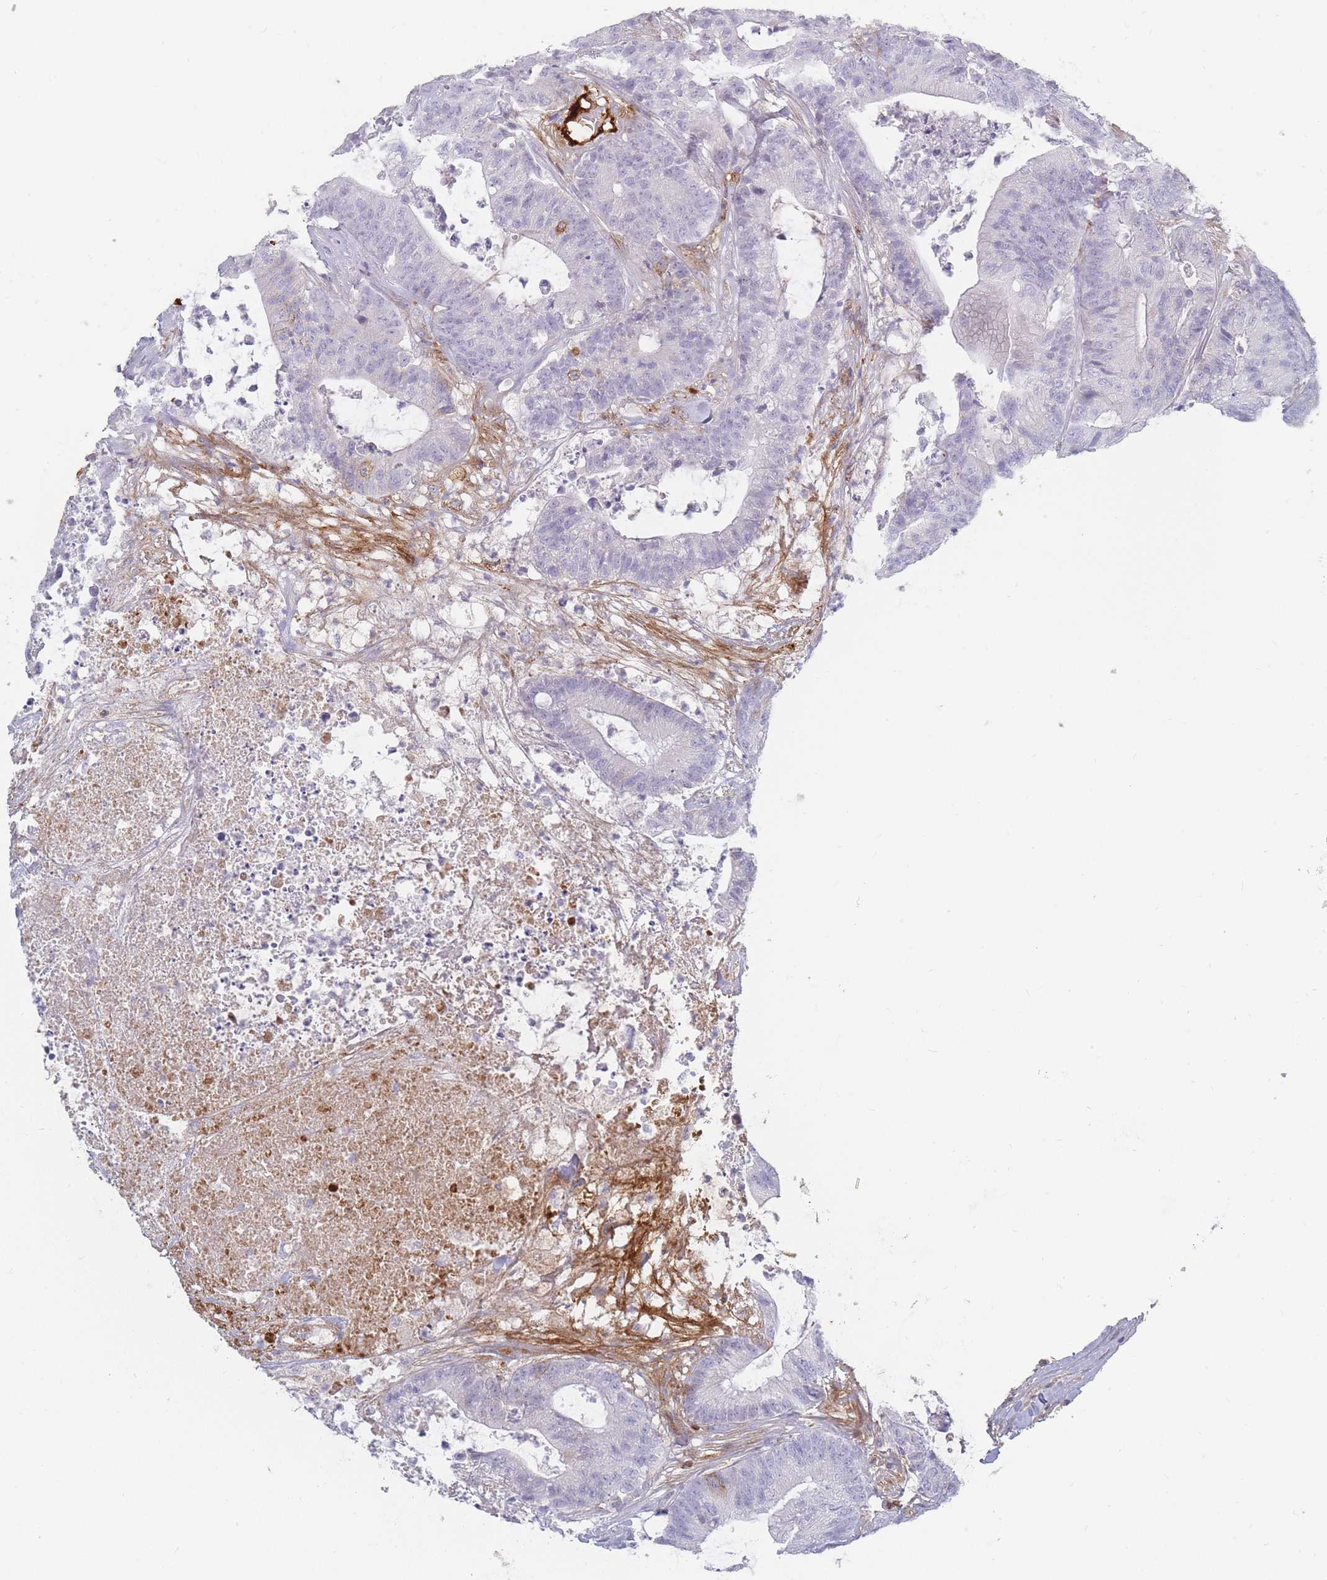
{"staining": {"intensity": "negative", "quantity": "none", "location": "none"}, "tissue": "colorectal cancer", "cell_type": "Tumor cells", "image_type": "cancer", "snomed": [{"axis": "morphology", "description": "Adenocarcinoma, NOS"}, {"axis": "topography", "description": "Colon"}], "caption": "Image shows no significant protein staining in tumor cells of colorectal cancer. The staining is performed using DAB brown chromogen with nuclei counter-stained in using hematoxylin.", "gene": "PRG4", "patient": {"sex": "female", "age": 84}}